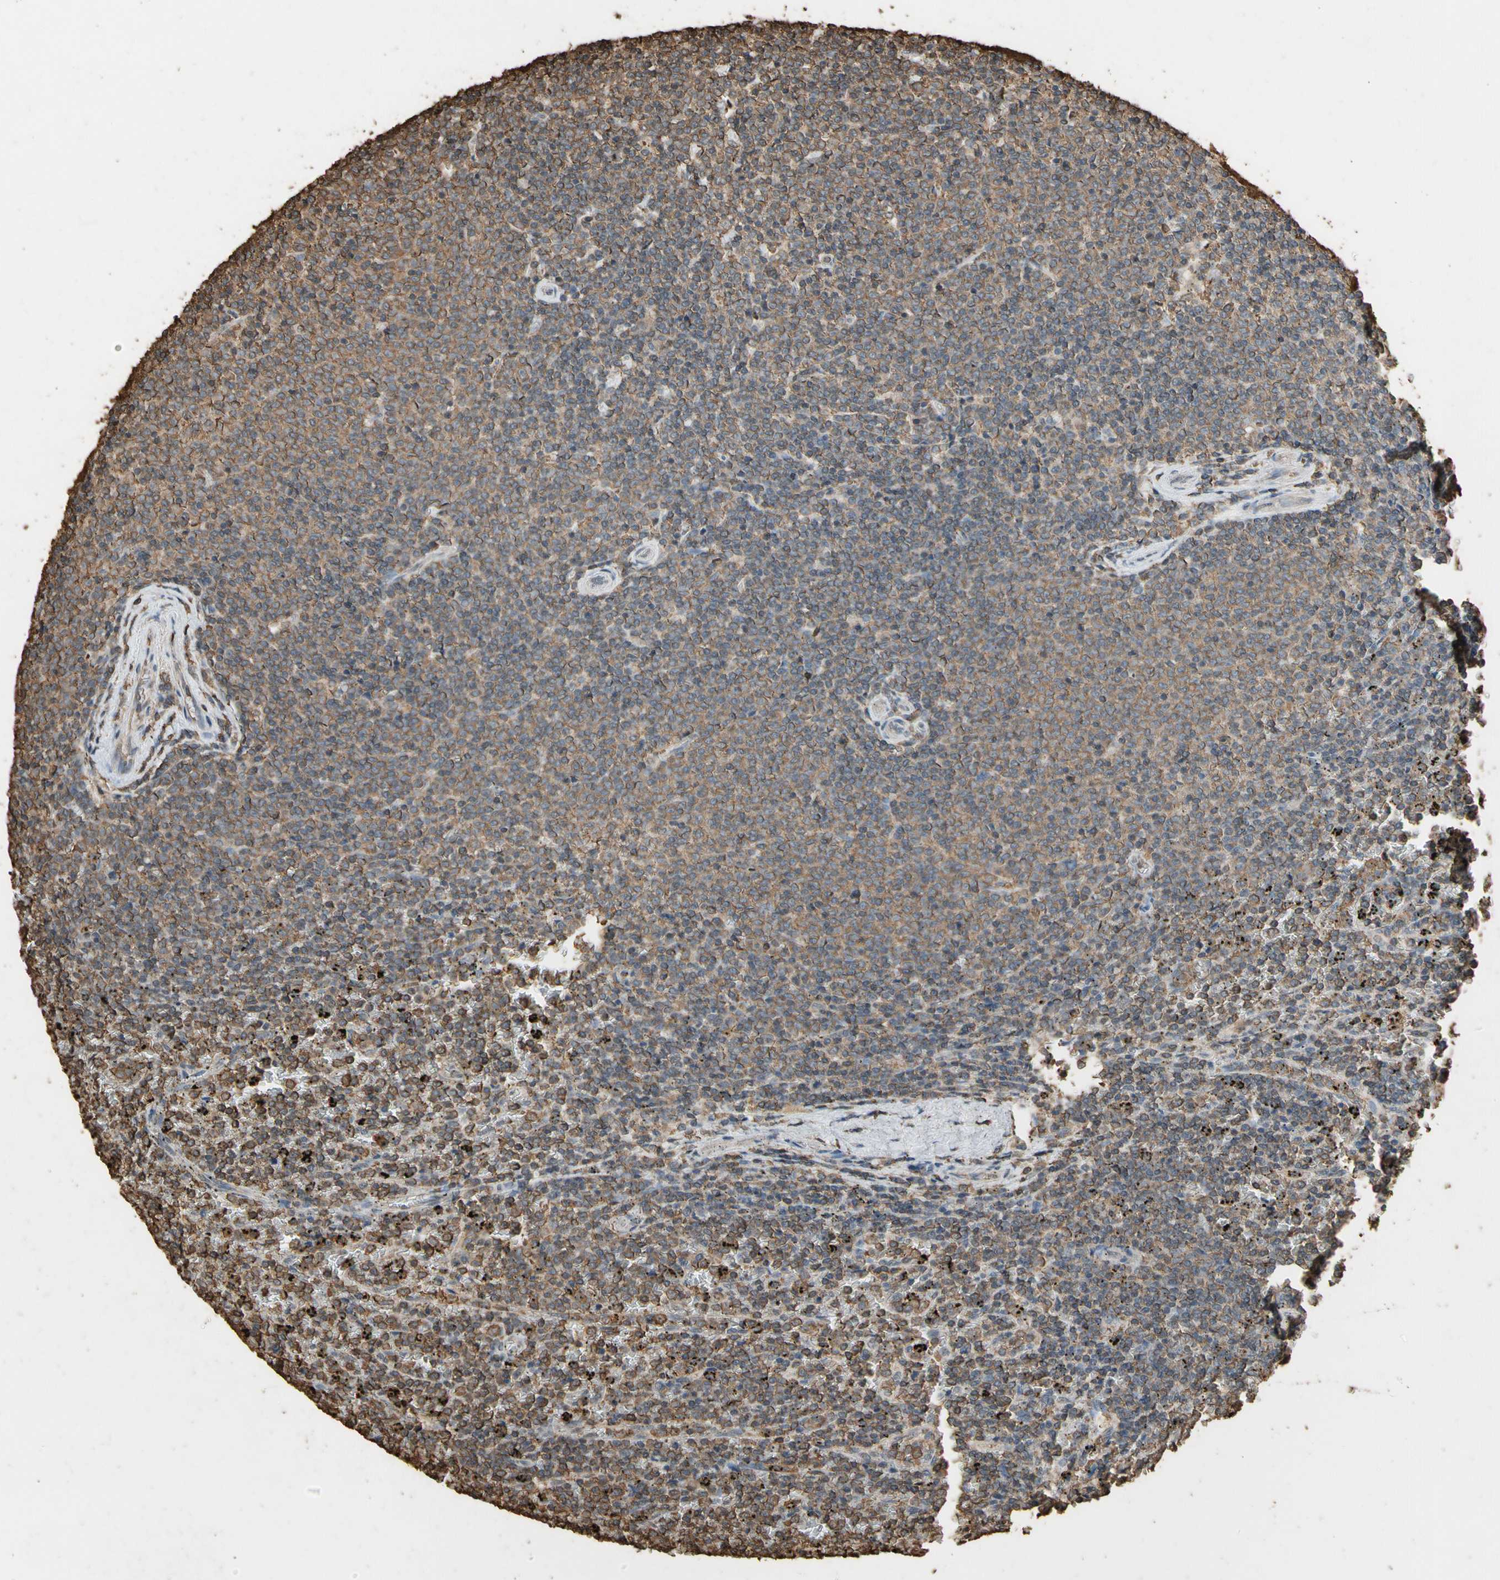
{"staining": {"intensity": "moderate", "quantity": ">75%", "location": "cytoplasmic/membranous"}, "tissue": "lymphoma", "cell_type": "Tumor cells", "image_type": "cancer", "snomed": [{"axis": "morphology", "description": "Malignant lymphoma, non-Hodgkin's type, Low grade"}, {"axis": "topography", "description": "Spleen"}], "caption": "Protein staining of lymphoma tissue shows moderate cytoplasmic/membranous positivity in approximately >75% of tumor cells. Ihc stains the protein in brown and the nuclei are stained blue.", "gene": "TNFSF13B", "patient": {"sex": "female", "age": 77}}